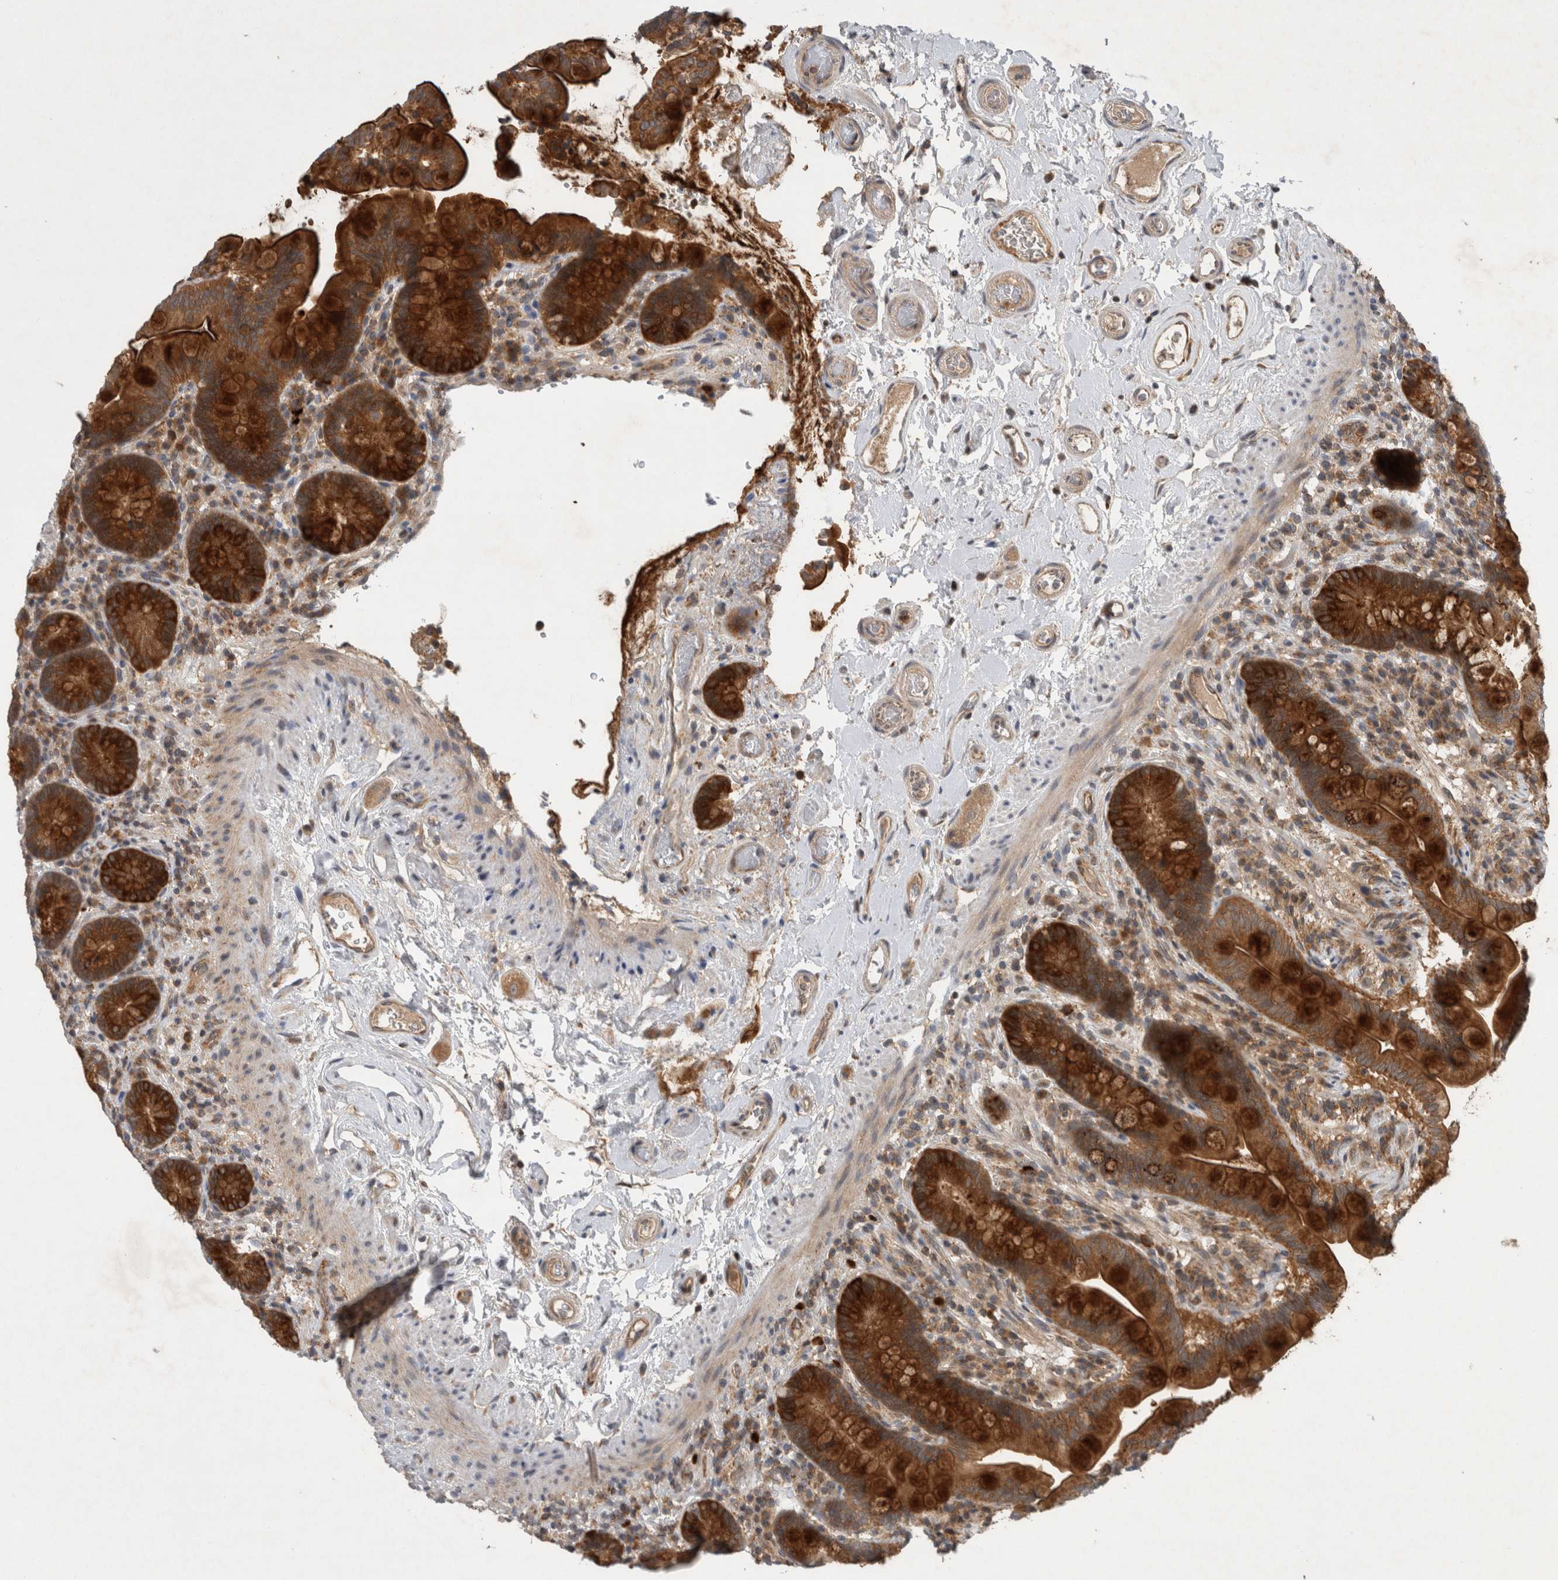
{"staining": {"intensity": "moderate", "quantity": ">75%", "location": "cytoplasmic/membranous"}, "tissue": "colon", "cell_type": "Endothelial cells", "image_type": "normal", "snomed": [{"axis": "morphology", "description": "Normal tissue, NOS"}, {"axis": "topography", "description": "Smooth muscle"}, {"axis": "topography", "description": "Colon"}], "caption": "A brown stain highlights moderate cytoplasmic/membranous positivity of a protein in endothelial cells of benign human colon.", "gene": "PDCD2", "patient": {"sex": "male", "age": 73}}